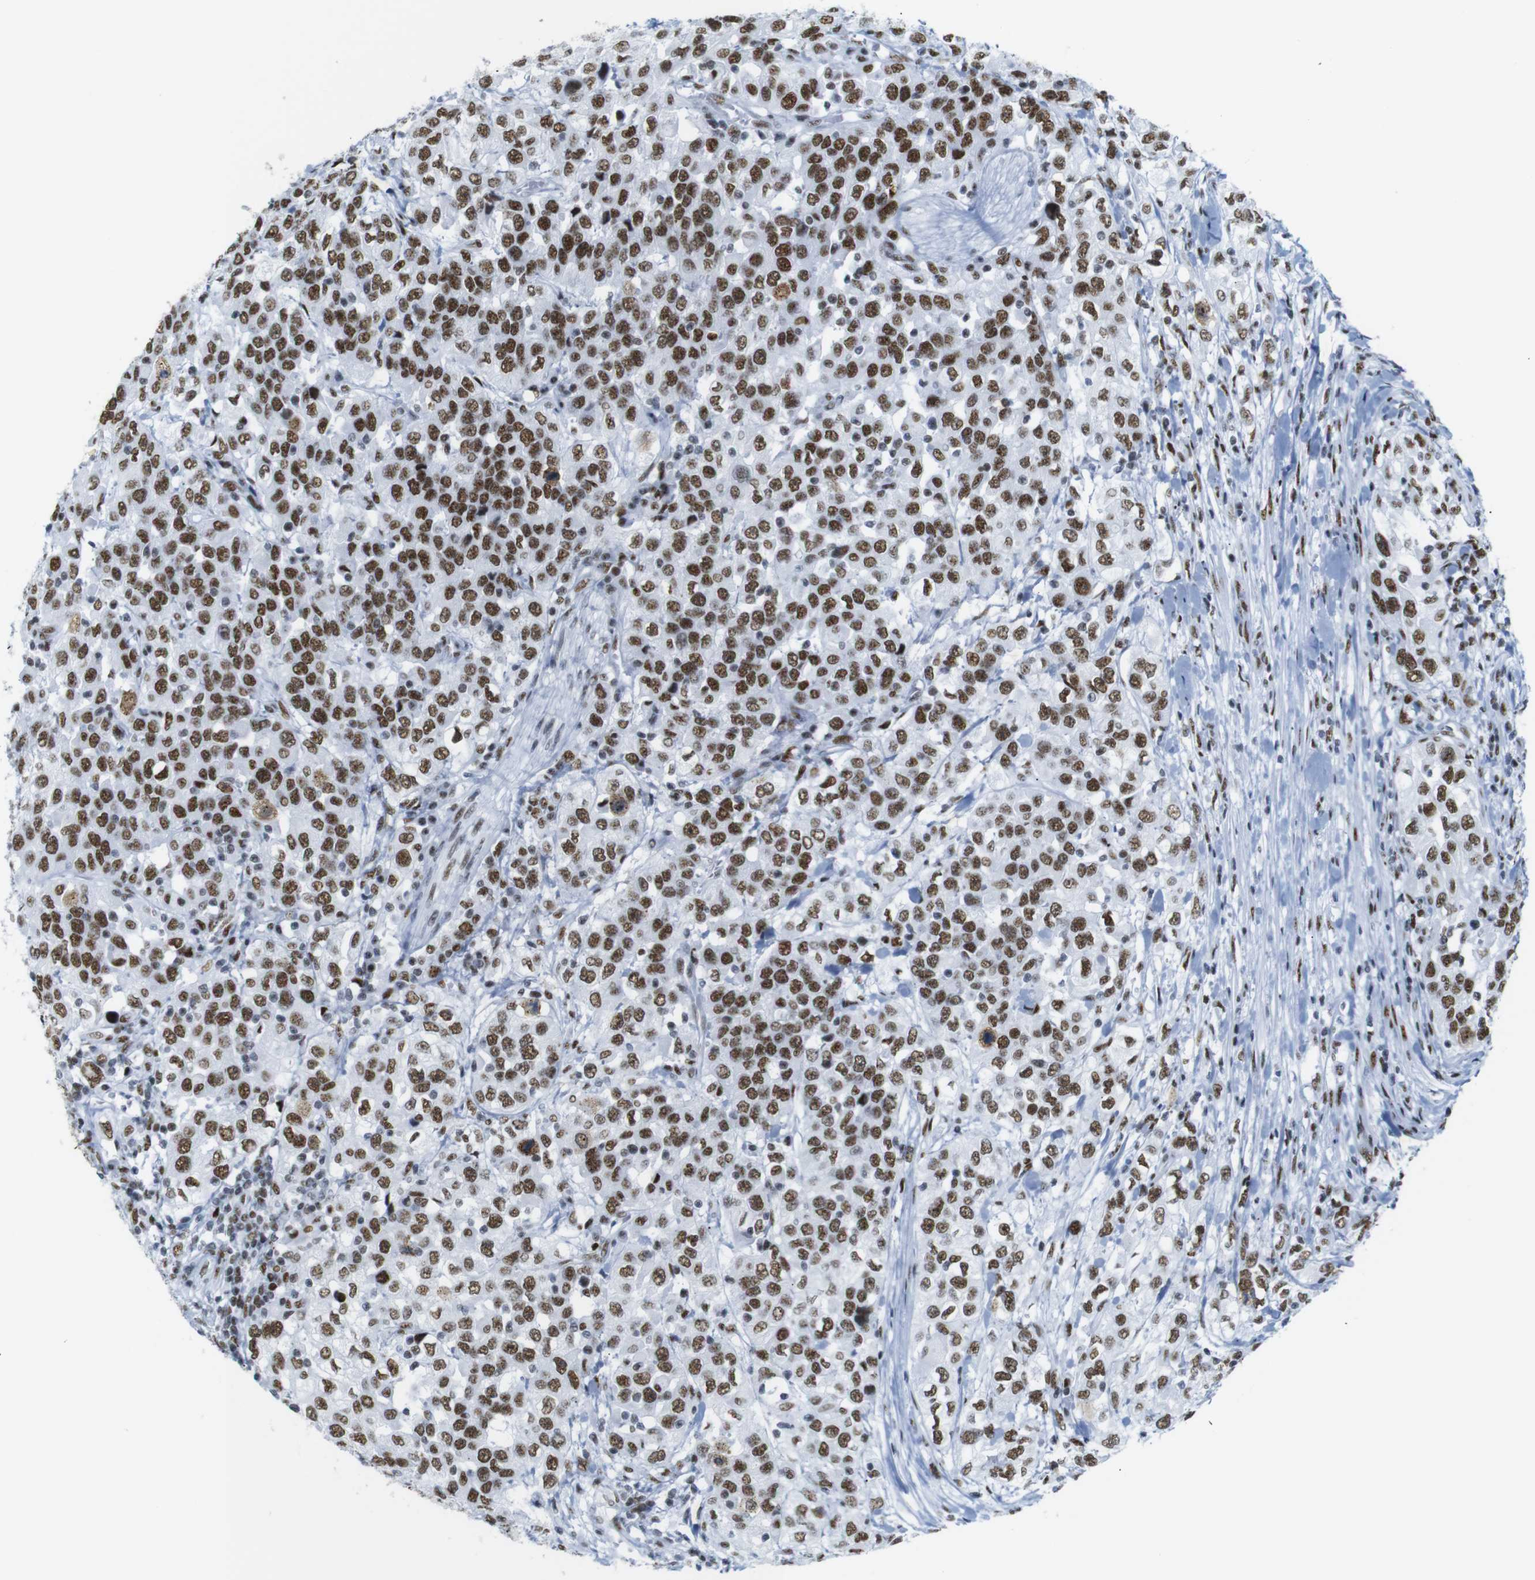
{"staining": {"intensity": "strong", "quantity": ">75%", "location": "nuclear"}, "tissue": "urothelial cancer", "cell_type": "Tumor cells", "image_type": "cancer", "snomed": [{"axis": "morphology", "description": "Urothelial carcinoma, High grade"}, {"axis": "topography", "description": "Urinary bladder"}], "caption": "Human high-grade urothelial carcinoma stained with a brown dye shows strong nuclear positive positivity in approximately >75% of tumor cells.", "gene": "TRA2B", "patient": {"sex": "female", "age": 80}}